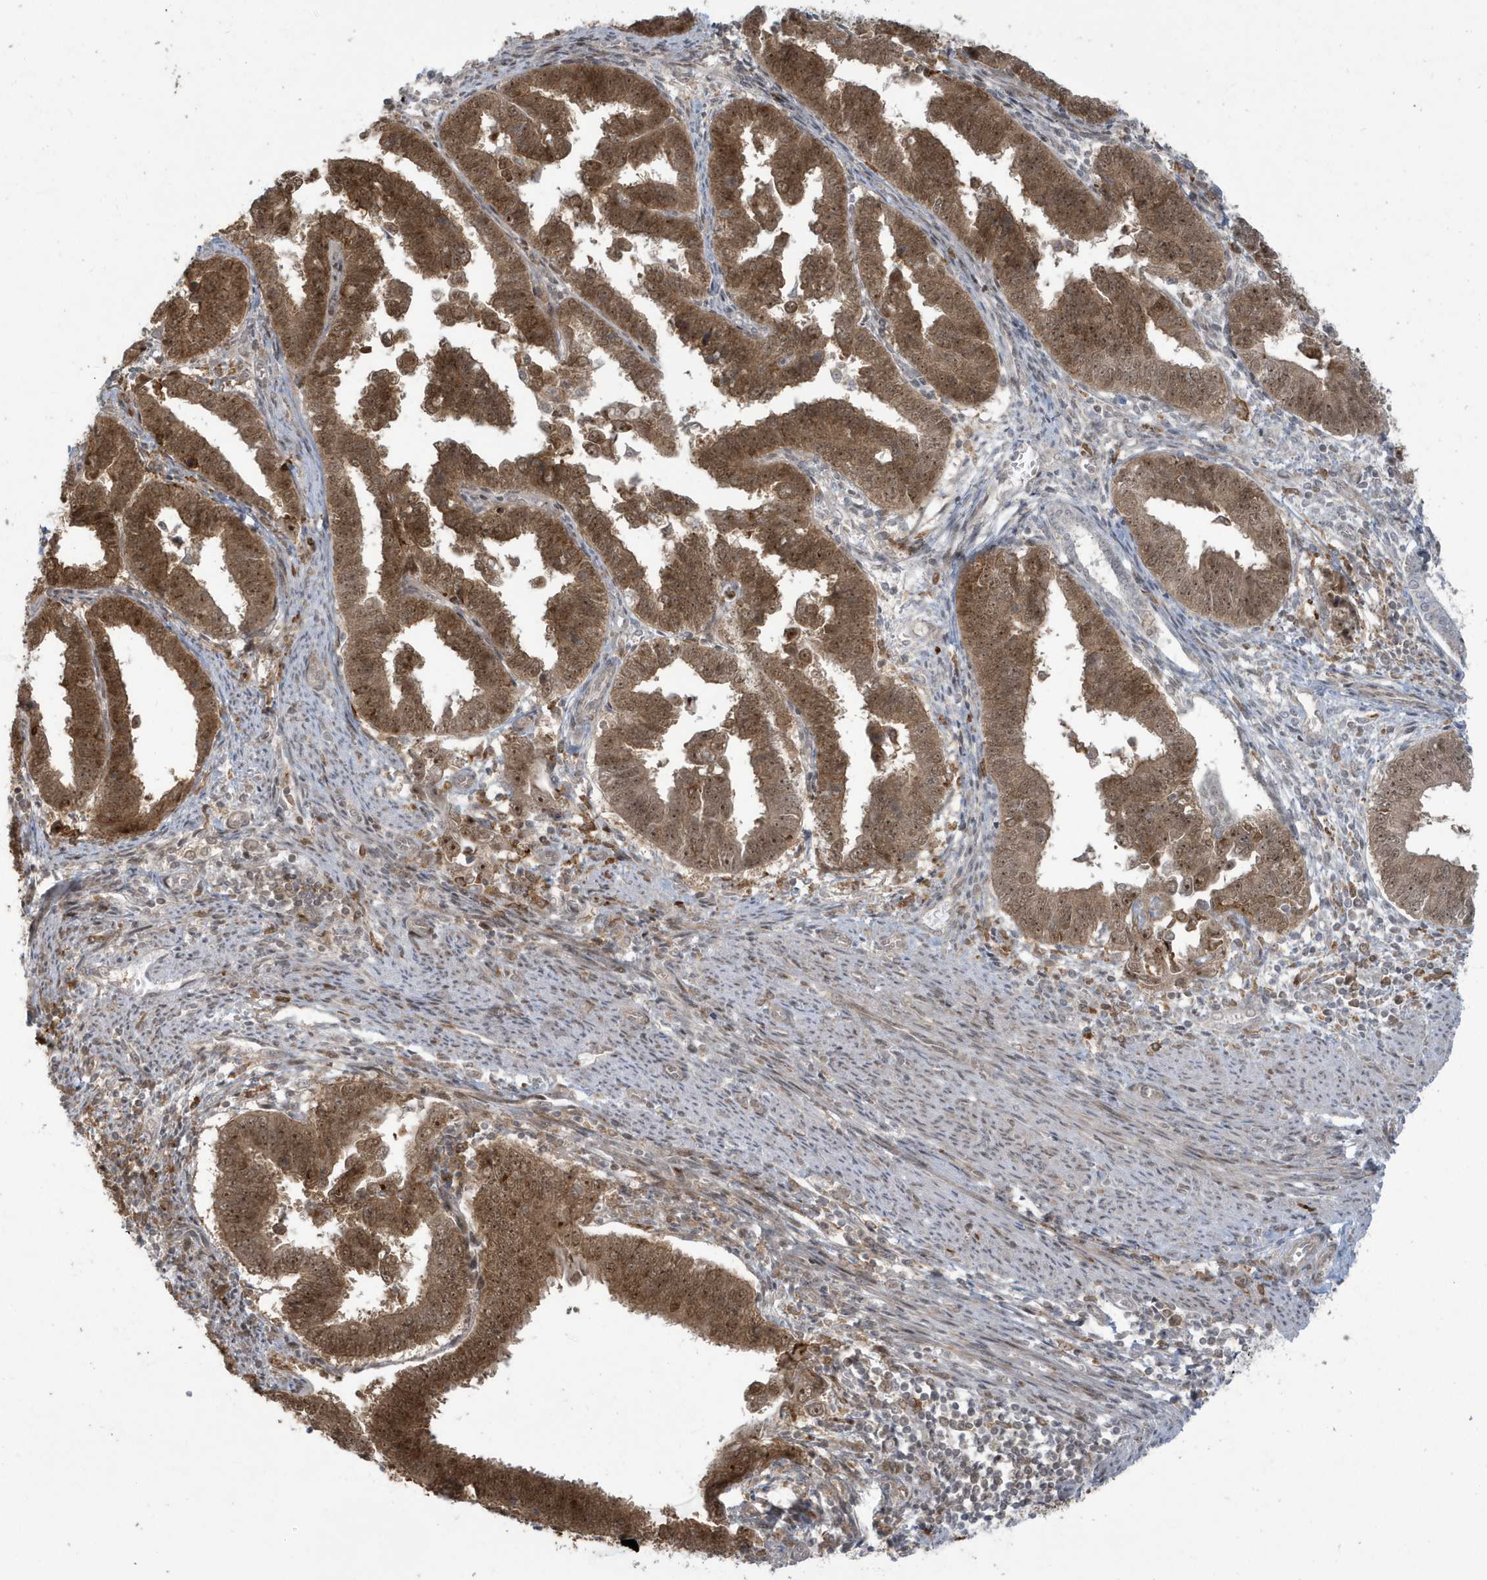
{"staining": {"intensity": "strong", "quantity": ">75%", "location": "cytoplasmic/membranous,nuclear"}, "tissue": "endometrial cancer", "cell_type": "Tumor cells", "image_type": "cancer", "snomed": [{"axis": "morphology", "description": "Adenocarcinoma, NOS"}, {"axis": "topography", "description": "Endometrium"}], "caption": "Immunohistochemical staining of endometrial adenocarcinoma shows strong cytoplasmic/membranous and nuclear protein positivity in about >75% of tumor cells.", "gene": "C1orf52", "patient": {"sex": "female", "age": 75}}